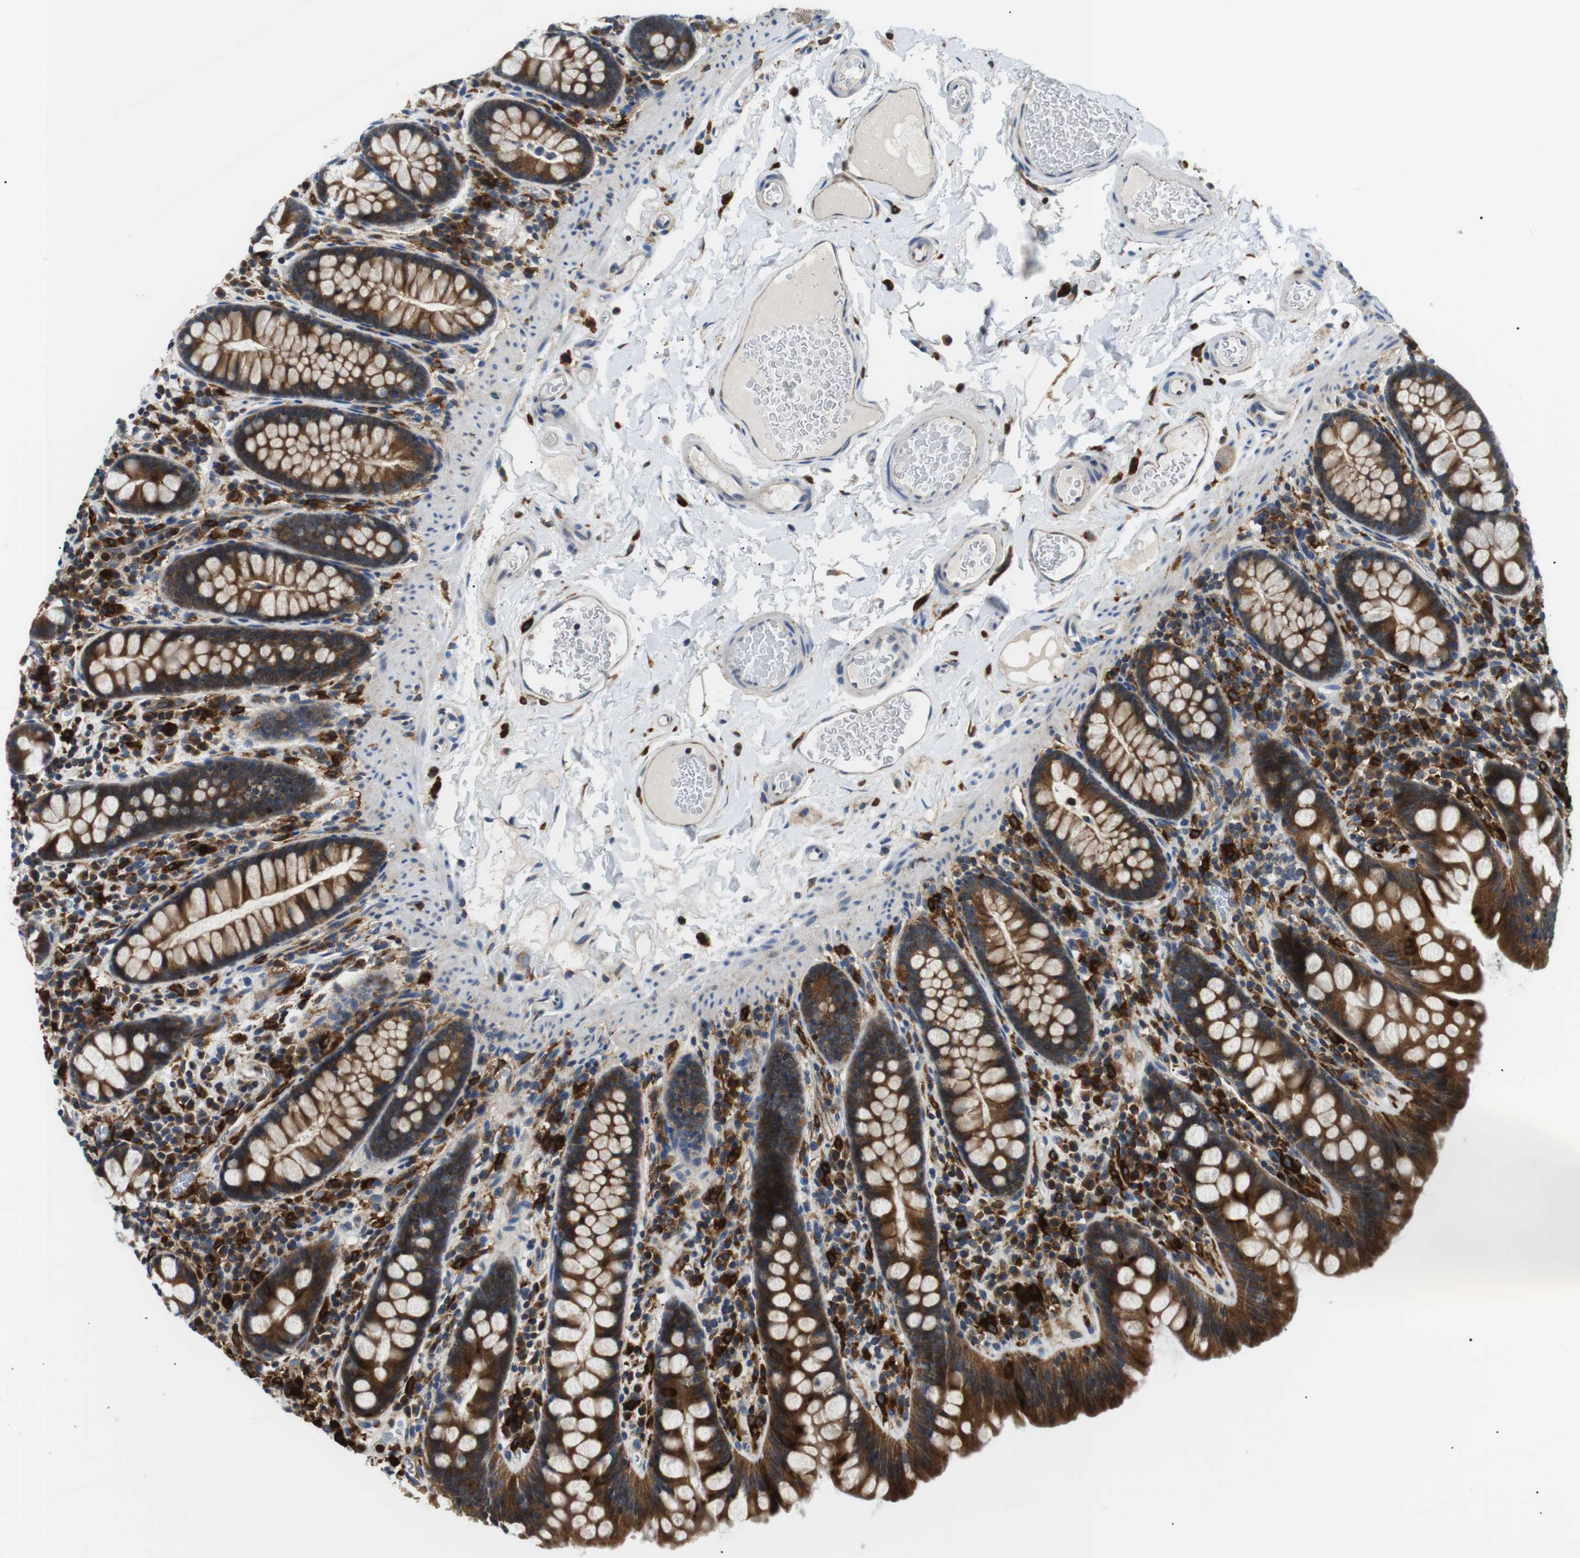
{"staining": {"intensity": "weak", "quantity": "25%-75%", "location": "cytoplasmic/membranous"}, "tissue": "colon", "cell_type": "Endothelial cells", "image_type": "normal", "snomed": [{"axis": "morphology", "description": "Normal tissue, NOS"}, {"axis": "topography", "description": "Colon"}], "caption": "A high-resolution micrograph shows immunohistochemistry (IHC) staining of benign colon, which shows weak cytoplasmic/membranous staining in about 25%-75% of endothelial cells. (DAB (3,3'-diaminobenzidine) = brown stain, brightfield microscopy at high magnification).", "gene": "RAB9A", "patient": {"sex": "female", "age": 80}}